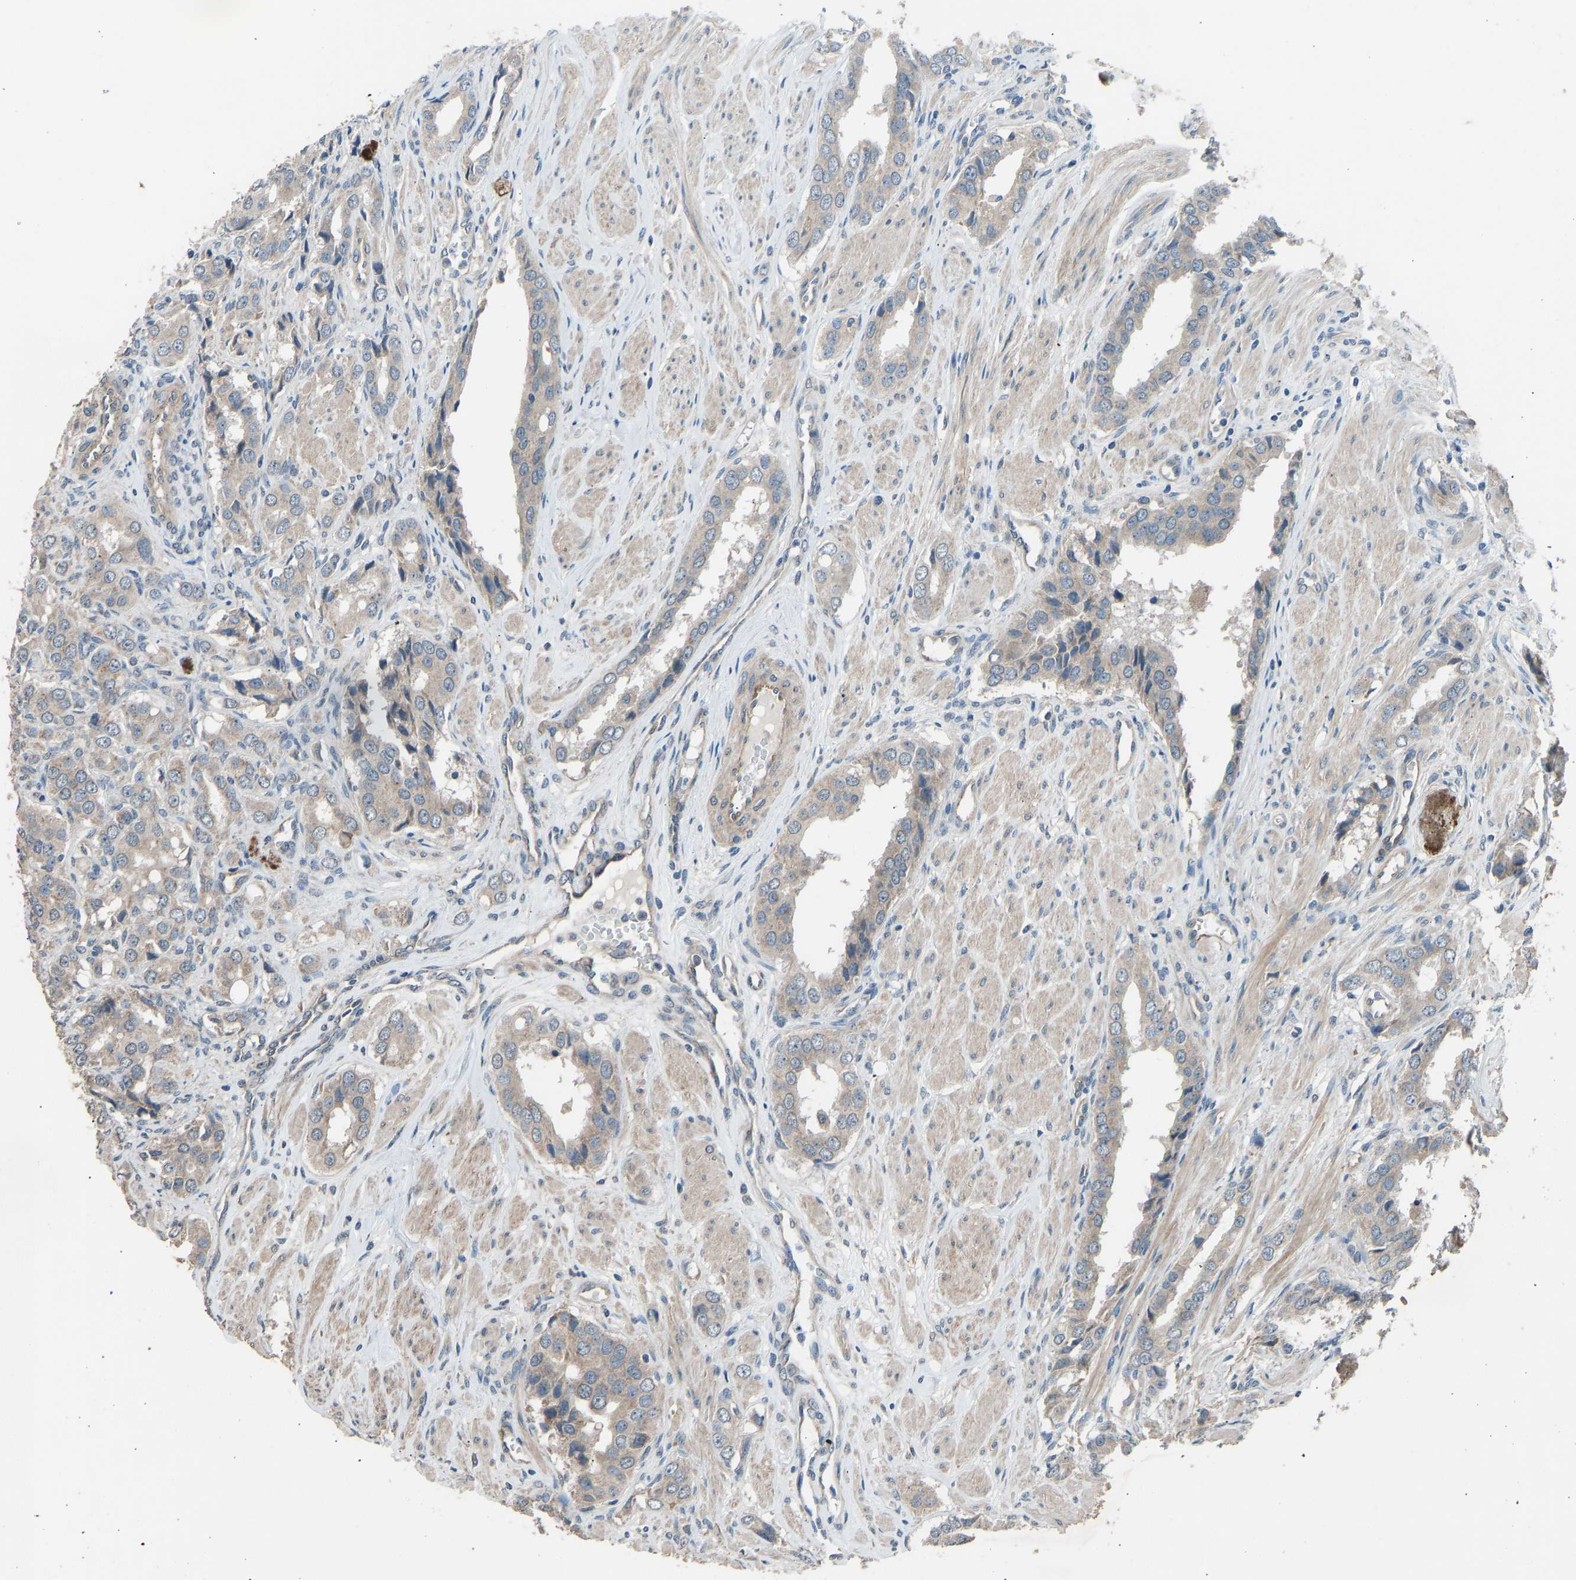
{"staining": {"intensity": "weak", "quantity": ">75%", "location": "cytoplasmic/membranous"}, "tissue": "prostate cancer", "cell_type": "Tumor cells", "image_type": "cancer", "snomed": [{"axis": "morphology", "description": "Adenocarcinoma, High grade"}, {"axis": "topography", "description": "Prostate"}], "caption": "The immunohistochemical stain highlights weak cytoplasmic/membranous expression in tumor cells of high-grade adenocarcinoma (prostate) tissue.", "gene": "SLC43A1", "patient": {"sex": "male", "age": 52}}